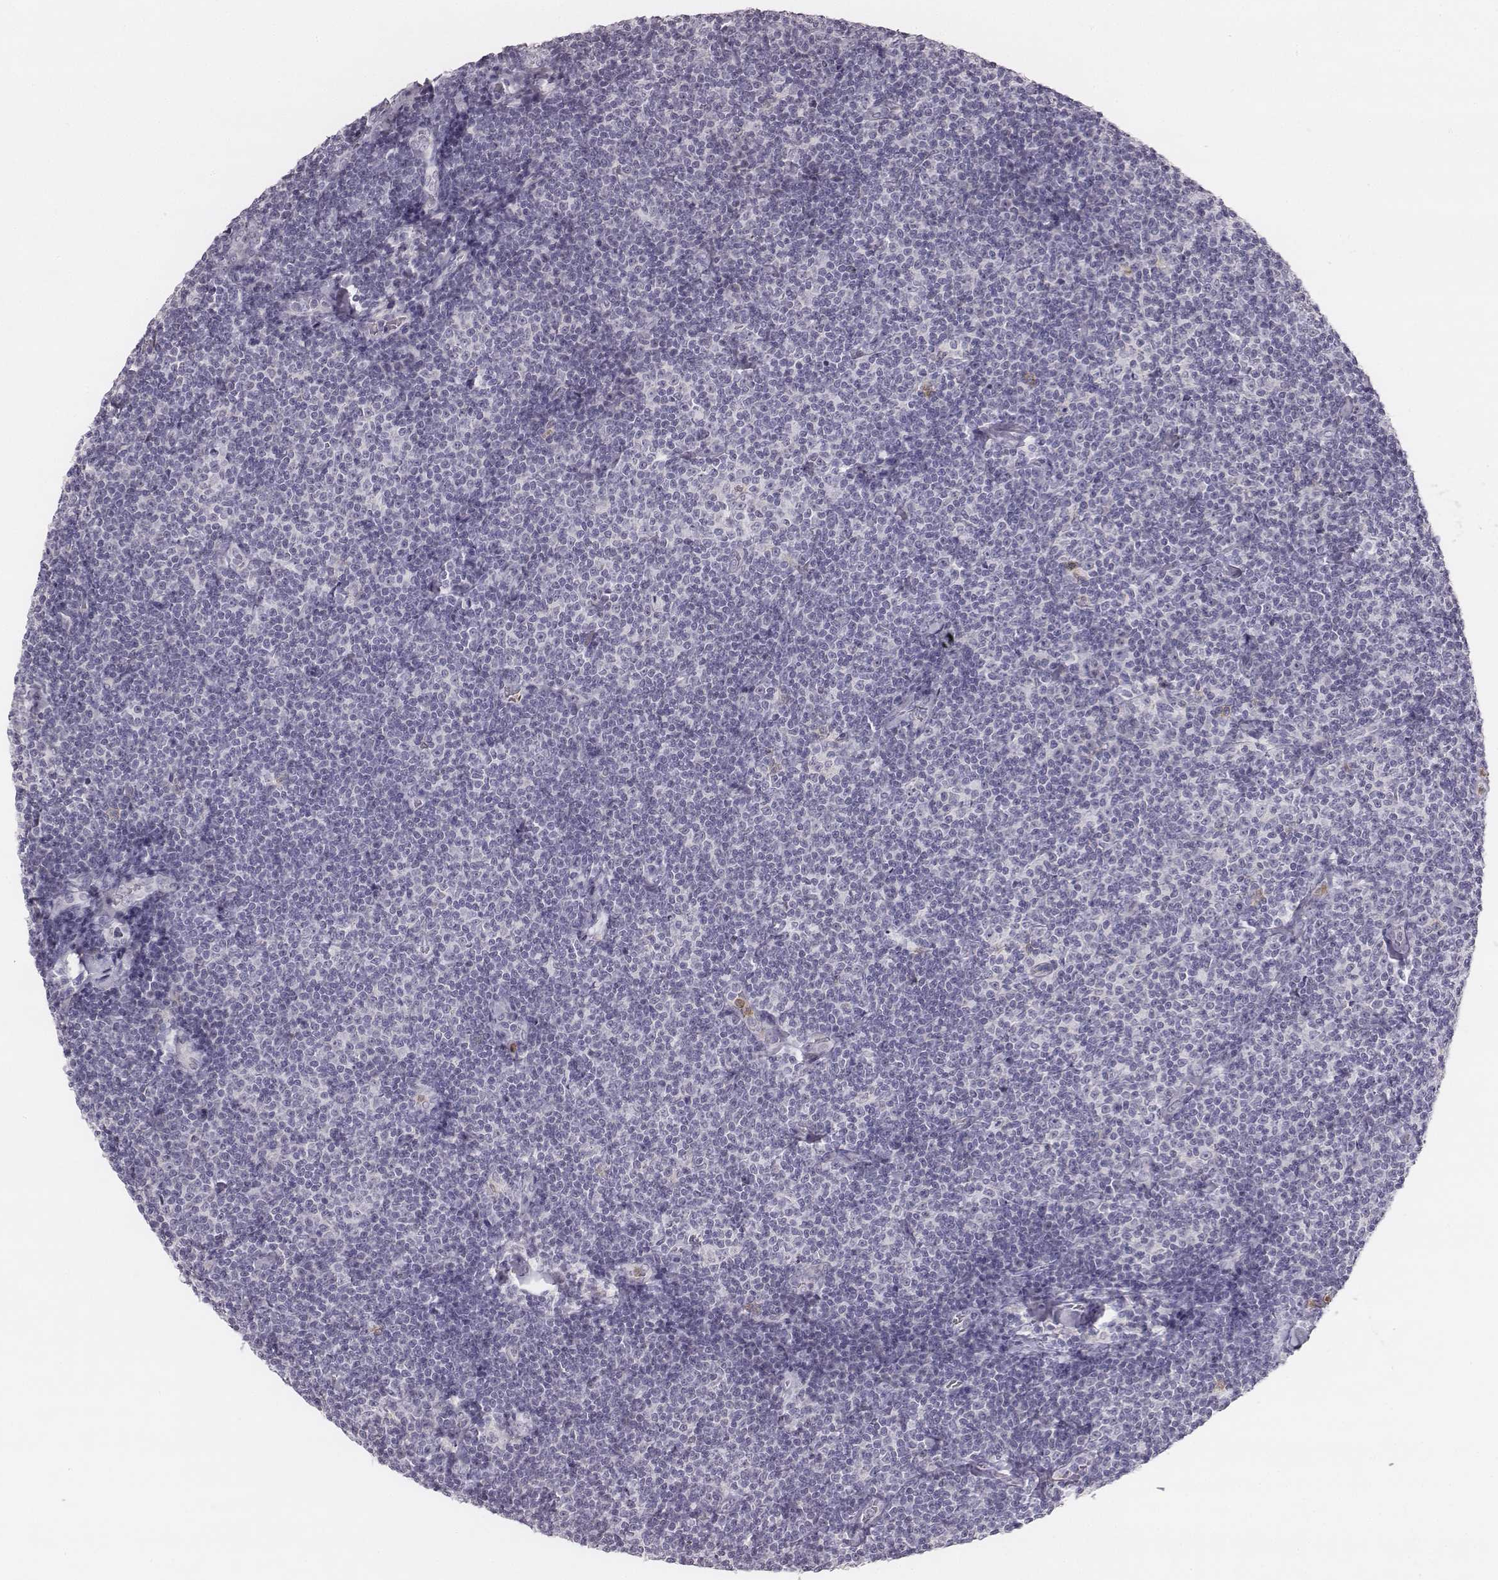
{"staining": {"intensity": "negative", "quantity": "none", "location": "none"}, "tissue": "lymphoma", "cell_type": "Tumor cells", "image_type": "cancer", "snomed": [{"axis": "morphology", "description": "Malignant lymphoma, non-Hodgkin's type, Low grade"}, {"axis": "topography", "description": "Lymph node"}], "caption": "Protein analysis of lymphoma reveals no significant expression in tumor cells. (Brightfield microscopy of DAB immunohistochemistry (IHC) at high magnification).", "gene": "KCNJ12", "patient": {"sex": "male", "age": 81}}